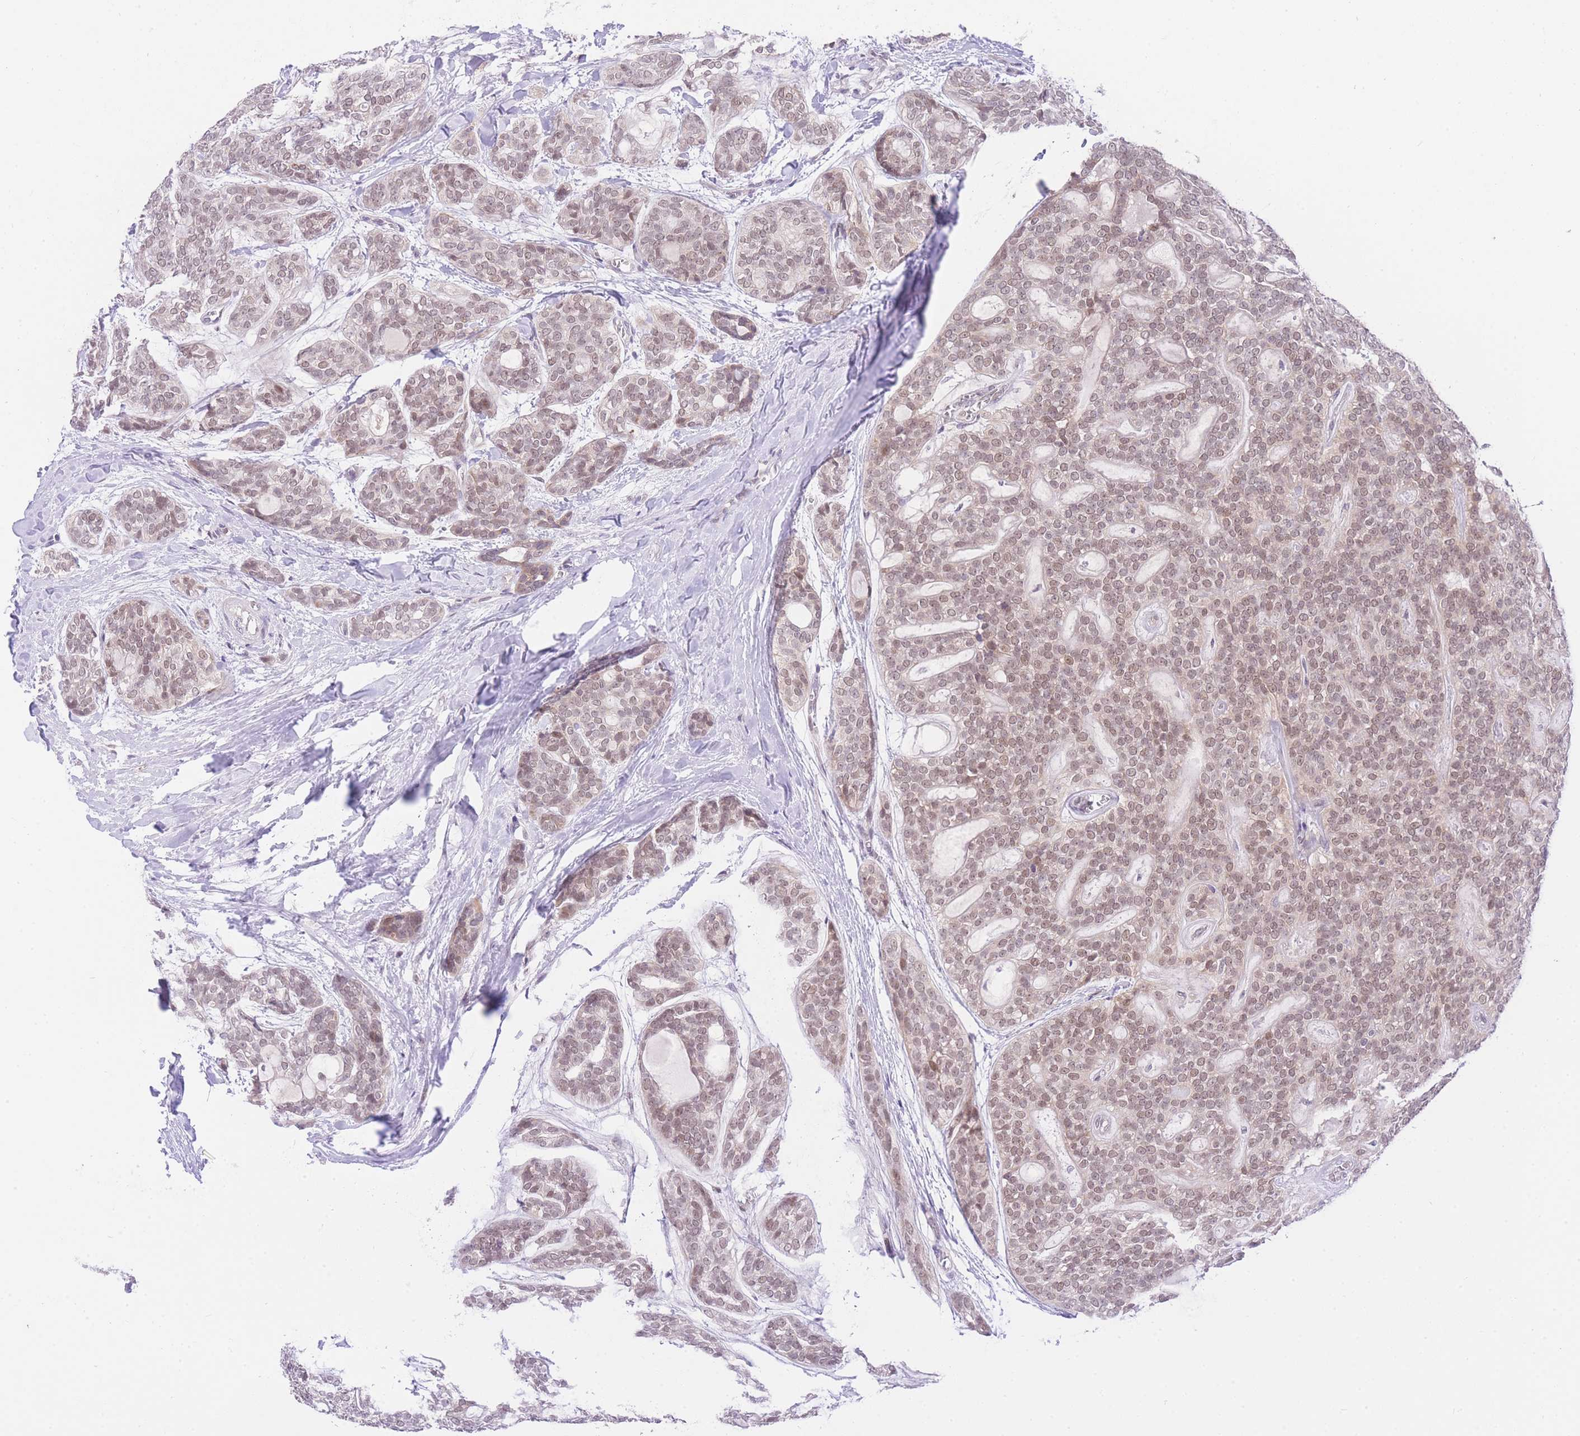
{"staining": {"intensity": "moderate", "quantity": ">75%", "location": "nuclear"}, "tissue": "head and neck cancer", "cell_type": "Tumor cells", "image_type": "cancer", "snomed": [{"axis": "morphology", "description": "Adenocarcinoma, NOS"}, {"axis": "topography", "description": "Head-Neck"}], "caption": "Brown immunohistochemical staining in human head and neck cancer (adenocarcinoma) displays moderate nuclear positivity in approximately >75% of tumor cells.", "gene": "UBXN7", "patient": {"sex": "male", "age": 66}}